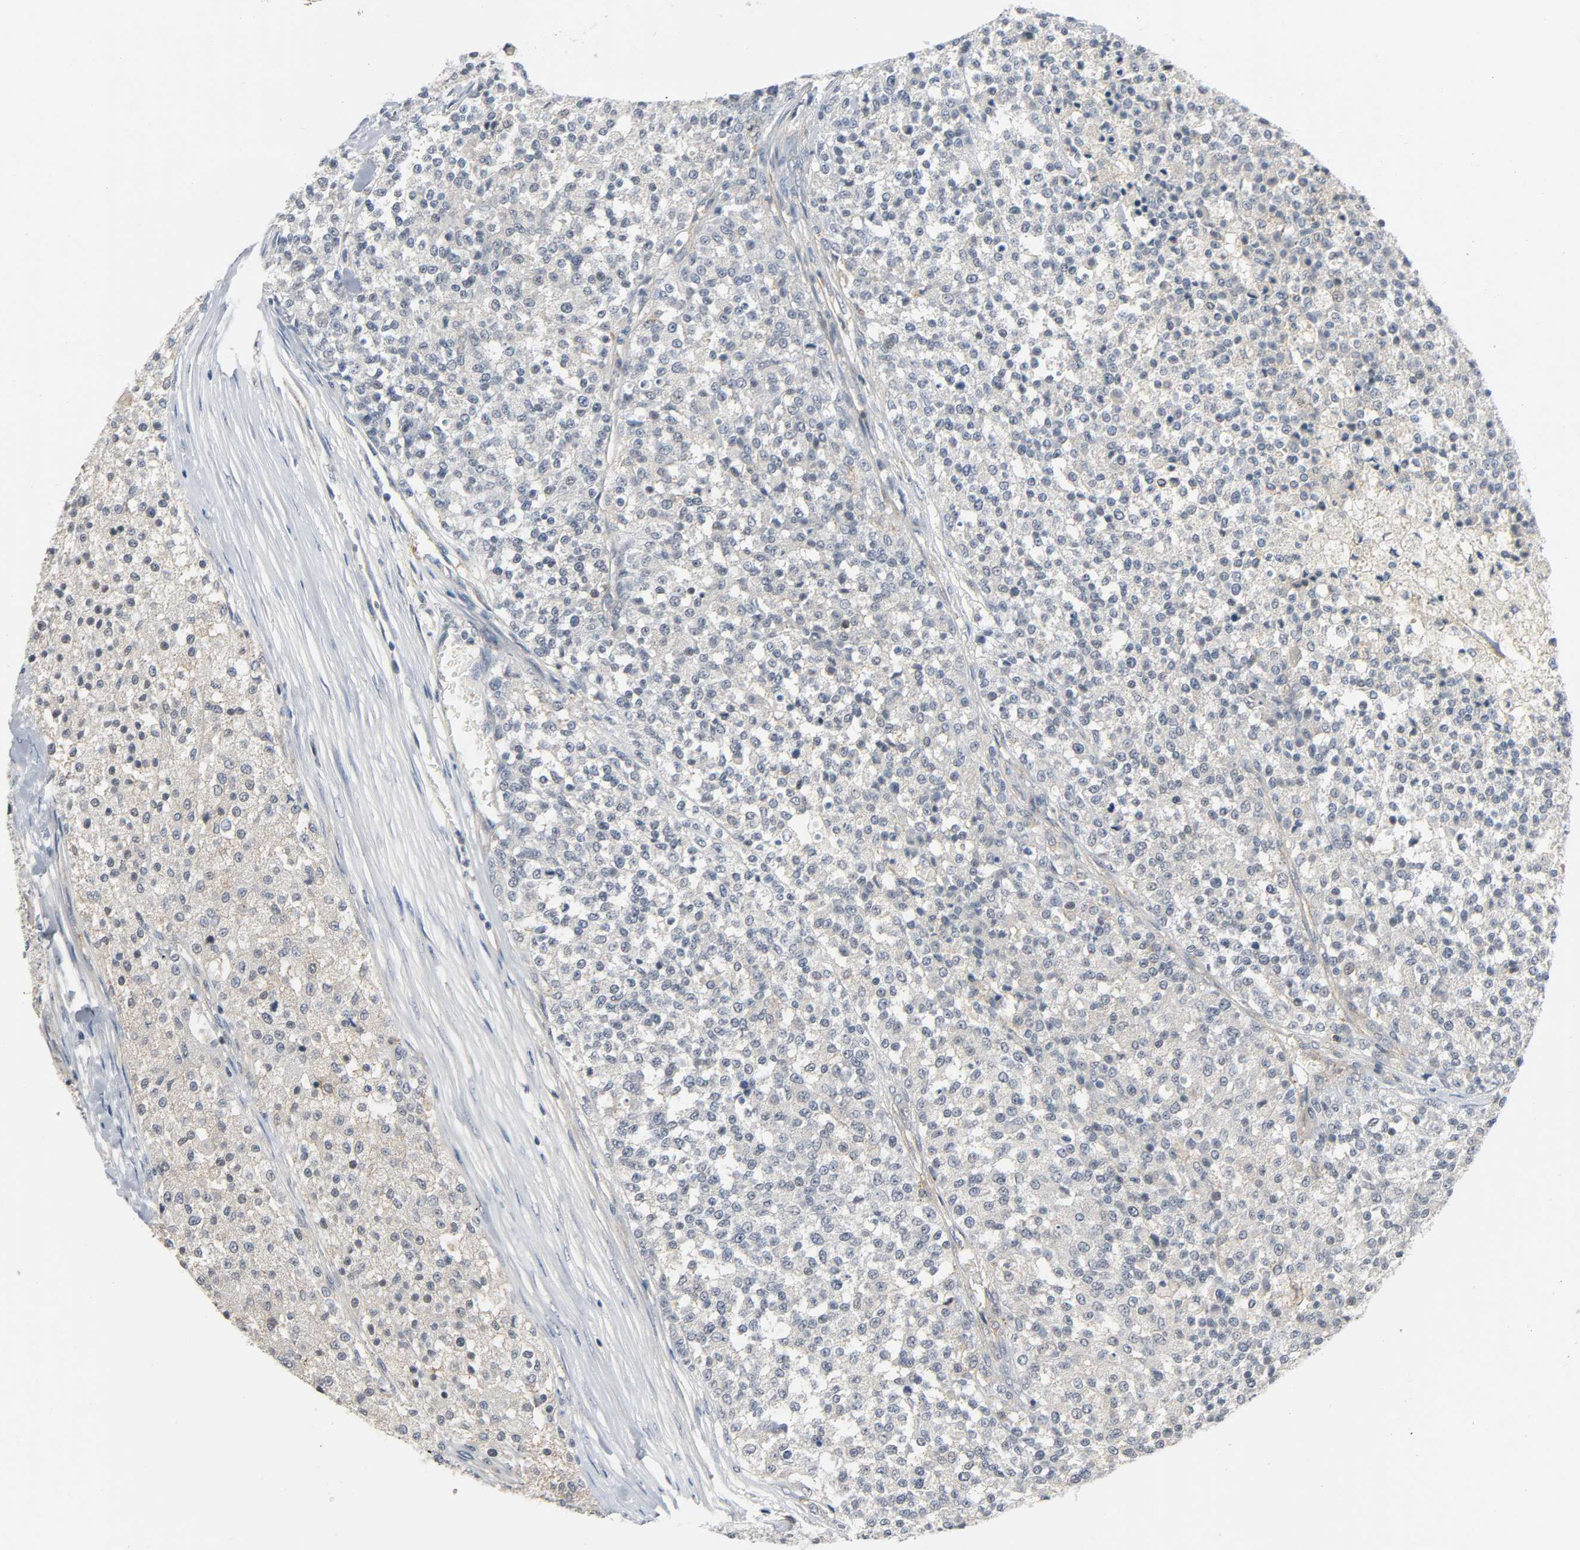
{"staining": {"intensity": "weak", "quantity": "<25%", "location": "cytoplasmic/membranous"}, "tissue": "testis cancer", "cell_type": "Tumor cells", "image_type": "cancer", "snomed": [{"axis": "morphology", "description": "Seminoma, NOS"}, {"axis": "topography", "description": "Testis"}], "caption": "IHC of human testis seminoma shows no staining in tumor cells. (DAB immunohistochemistry, high magnification).", "gene": "CD4", "patient": {"sex": "male", "age": 59}}